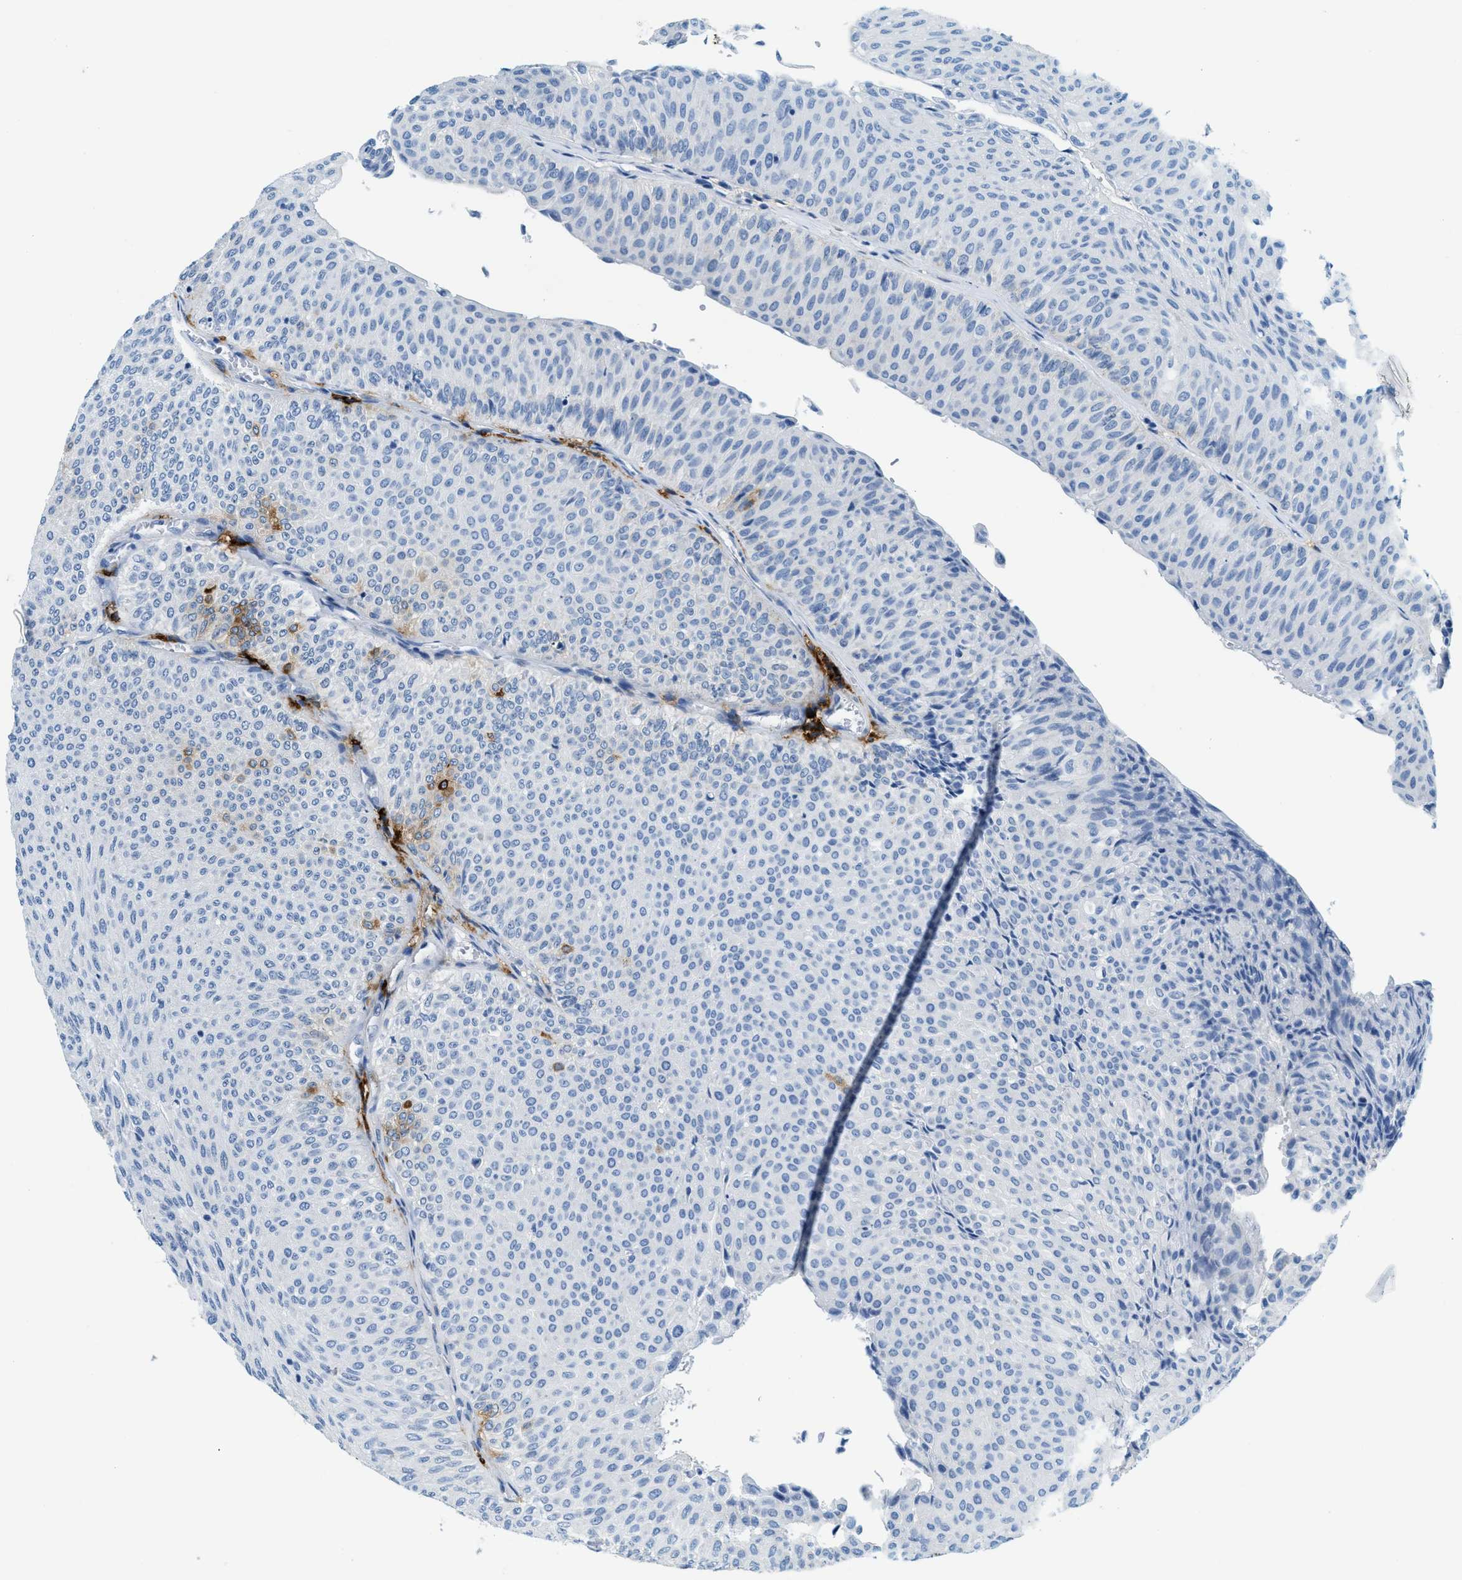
{"staining": {"intensity": "moderate", "quantity": "<25%", "location": "cytoplasmic/membranous"}, "tissue": "urothelial cancer", "cell_type": "Tumor cells", "image_type": "cancer", "snomed": [{"axis": "morphology", "description": "Urothelial carcinoma, Low grade"}, {"axis": "topography", "description": "Urinary bladder"}], "caption": "About <25% of tumor cells in urothelial cancer display moderate cytoplasmic/membranous protein positivity as visualized by brown immunohistochemical staining.", "gene": "TPSAB1", "patient": {"sex": "male", "age": 78}}